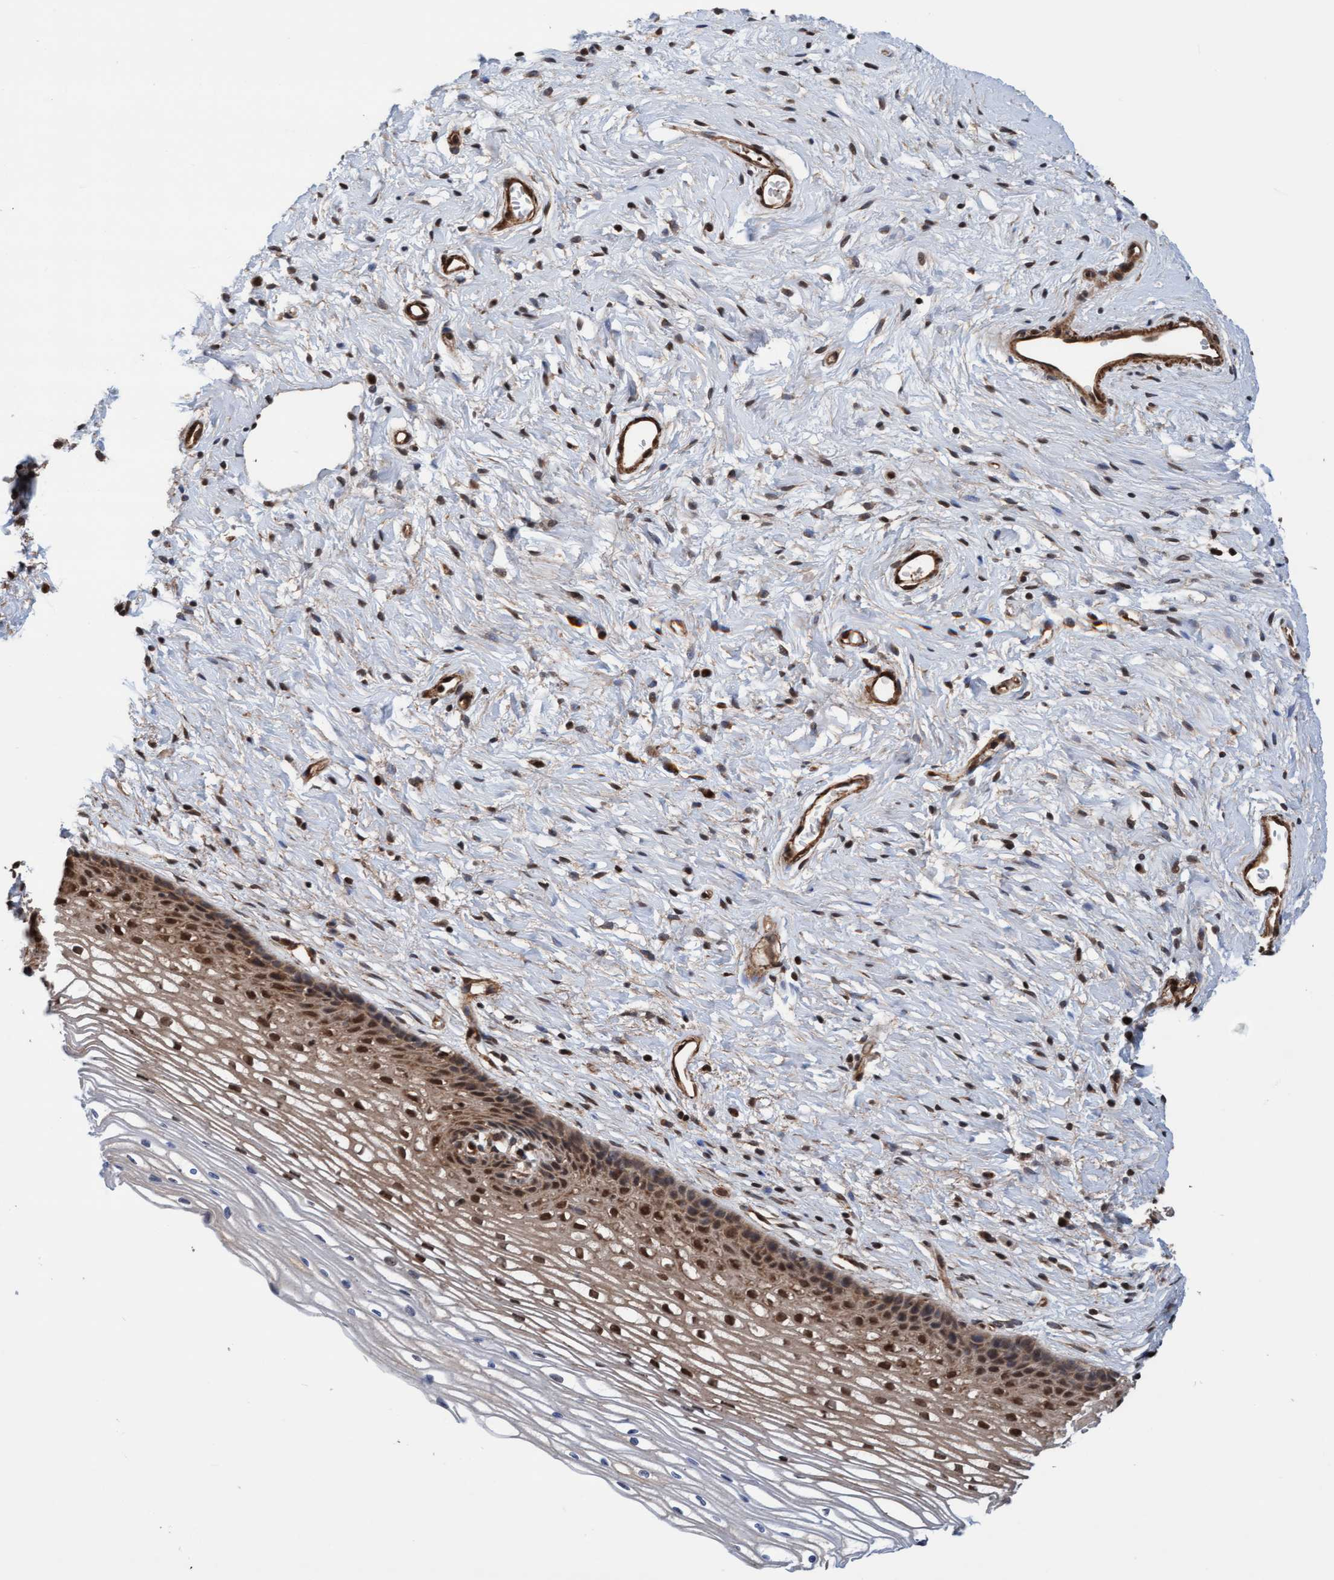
{"staining": {"intensity": "moderate", "quantity": ">75%", "location": "cytoplasmic/membranous,nuclear"}, "tissue": "cervix", "cell_type": "Glandular cells", "image_type": "normal", "snomed": [{"axis": "morphology", "description": "Normal tissue, NOS"}, {"axis": "topography", "description": "Cervix"}], "caption": "A histopathology image of cervix stained for a protein shows moderate cytoplasmic/membranous,nuclear brown staining in glandular cells.", "gene": "STXBP4", "patient": {"sex": "female", "age": 77}}